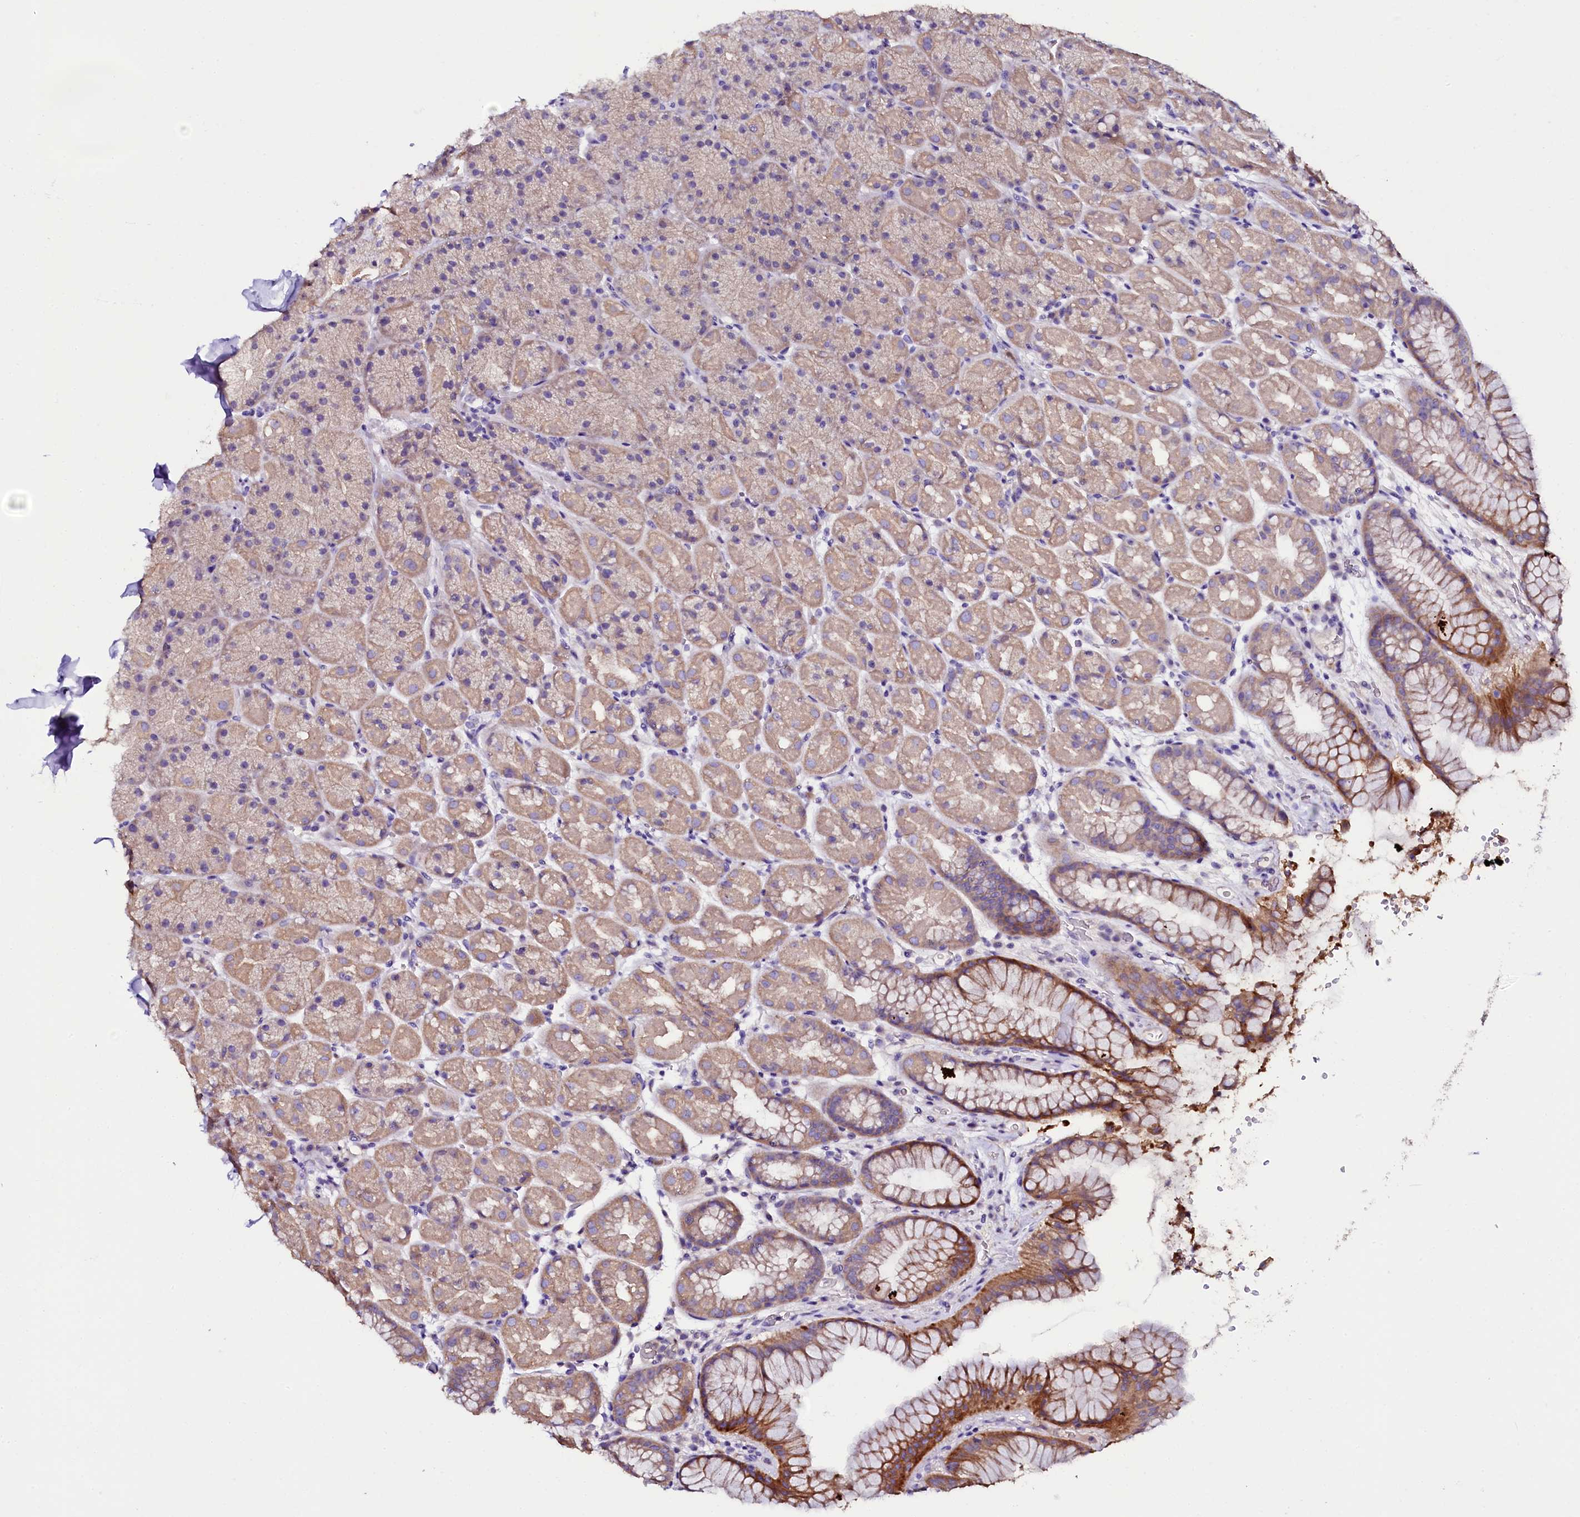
{"staining": {"intensity": "moderate", "quantity": "25%-75%", "location": "cytoplasmic/membranous"}, "tissue": "stomach", "cell_type": "Glandular cells", "image_type": "normal", "snomed": [{"axis": "morphology", "description": "Normal tissue, NOS"}, {"axis": "topography", "description": "Stomach, upper"}, {"axis": "topography", "description": "Stomach, lower"}], "caption": "Immunohistochemistry of unremarkable human stomach exhibits medium levels of moderate cytoplasmic/membranous staining in approximately 25%-75% of glandular cells.", "gene": "NAA16", "patient": {"sex": "male", "age": 67}}